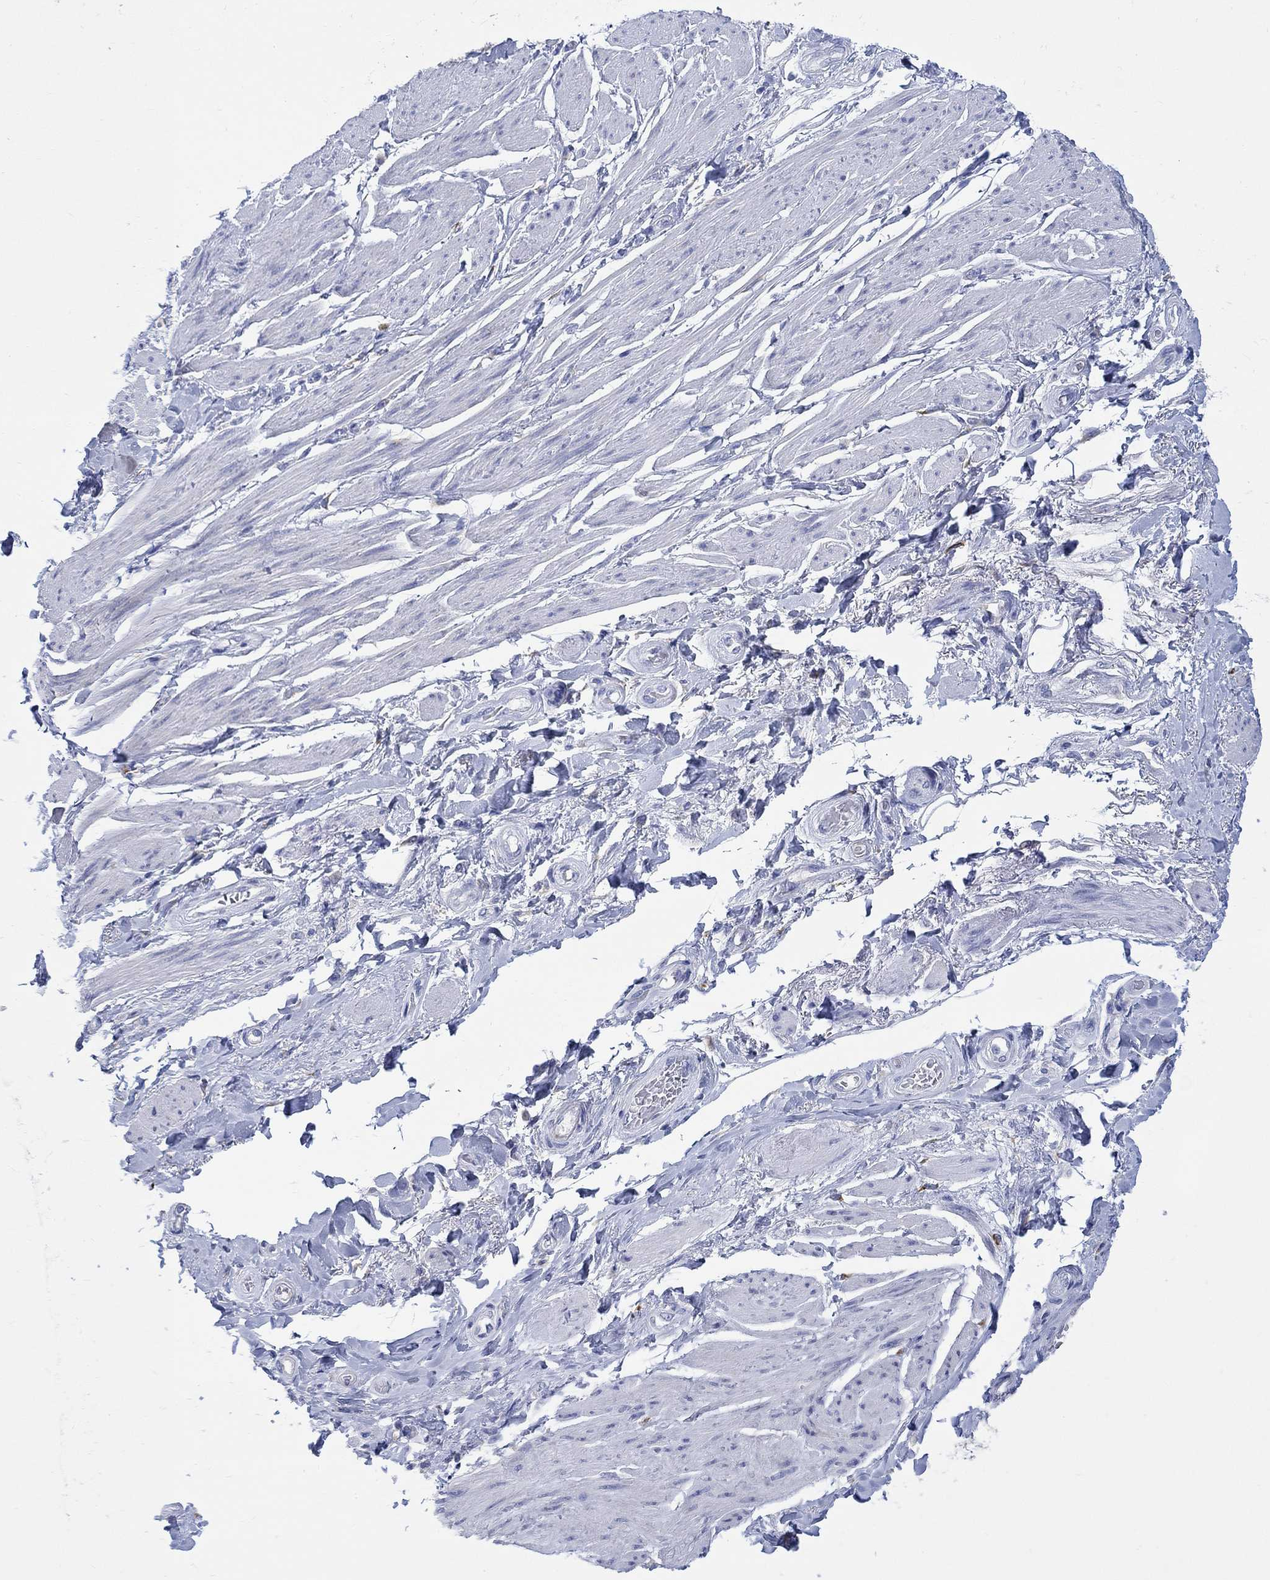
{"staining": {"intensity": "negative", "quantity": "none", "location": "none"}, "tissue": "soft tissue", "cell_type": "Fibroblasts", "image_type": "normal", "snomed": [{"axis": "morphology", "description": "Normal tissue, NOS"}, {"axis": "topography", "description": "Skeletal muscle"}, {"axis": "topography", "description": "Anal"}, {"axis": "topography", "description": "Peripheral nerve tissue"}], "caption": "Micrograph shows no significant protein expression in fibroblasts of normal soft tissue. (IHC, brightfield microscopy, high magnification).", "gene": "MYL1", "patient": {"sex": "male", "age": 53}}